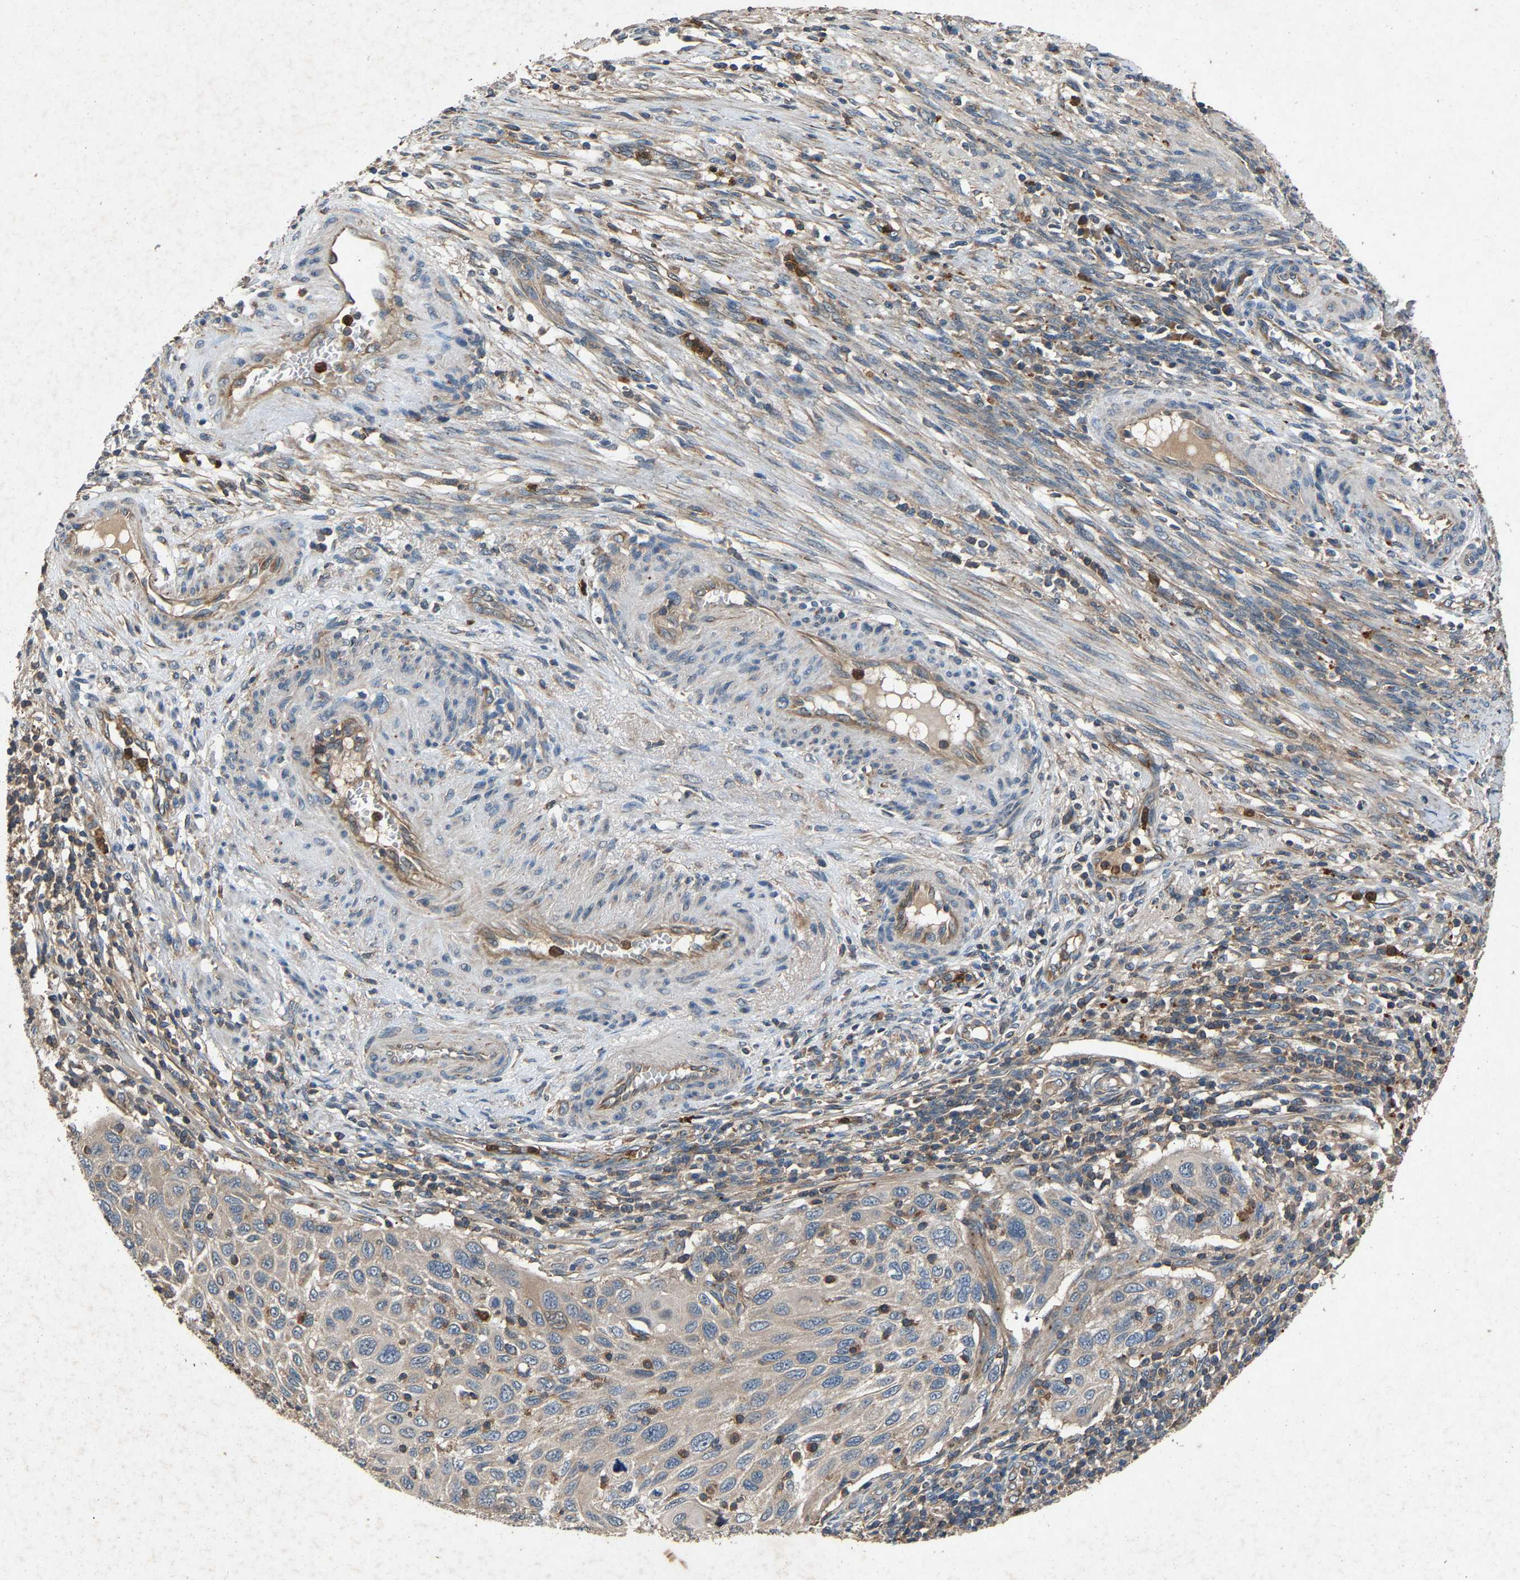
{"staining": {"intensity": "negative", "quantity": "none", "location": "none"}, "tissue": "cervical cancer", "cell_type": "Tumor cells", "image_type": "cancer", "snomed": [{"axis": "morphology", "description": "Squamous cell carcinoma, NOS"}, {"axis": "topography", "description": "Cervix"}], "caption": "Immunohistochemical staining of cervical cancer exhibits no significant expression in tumor cells.", "gene": "PPID", "patient": {"sex": "female", "age": 70}}